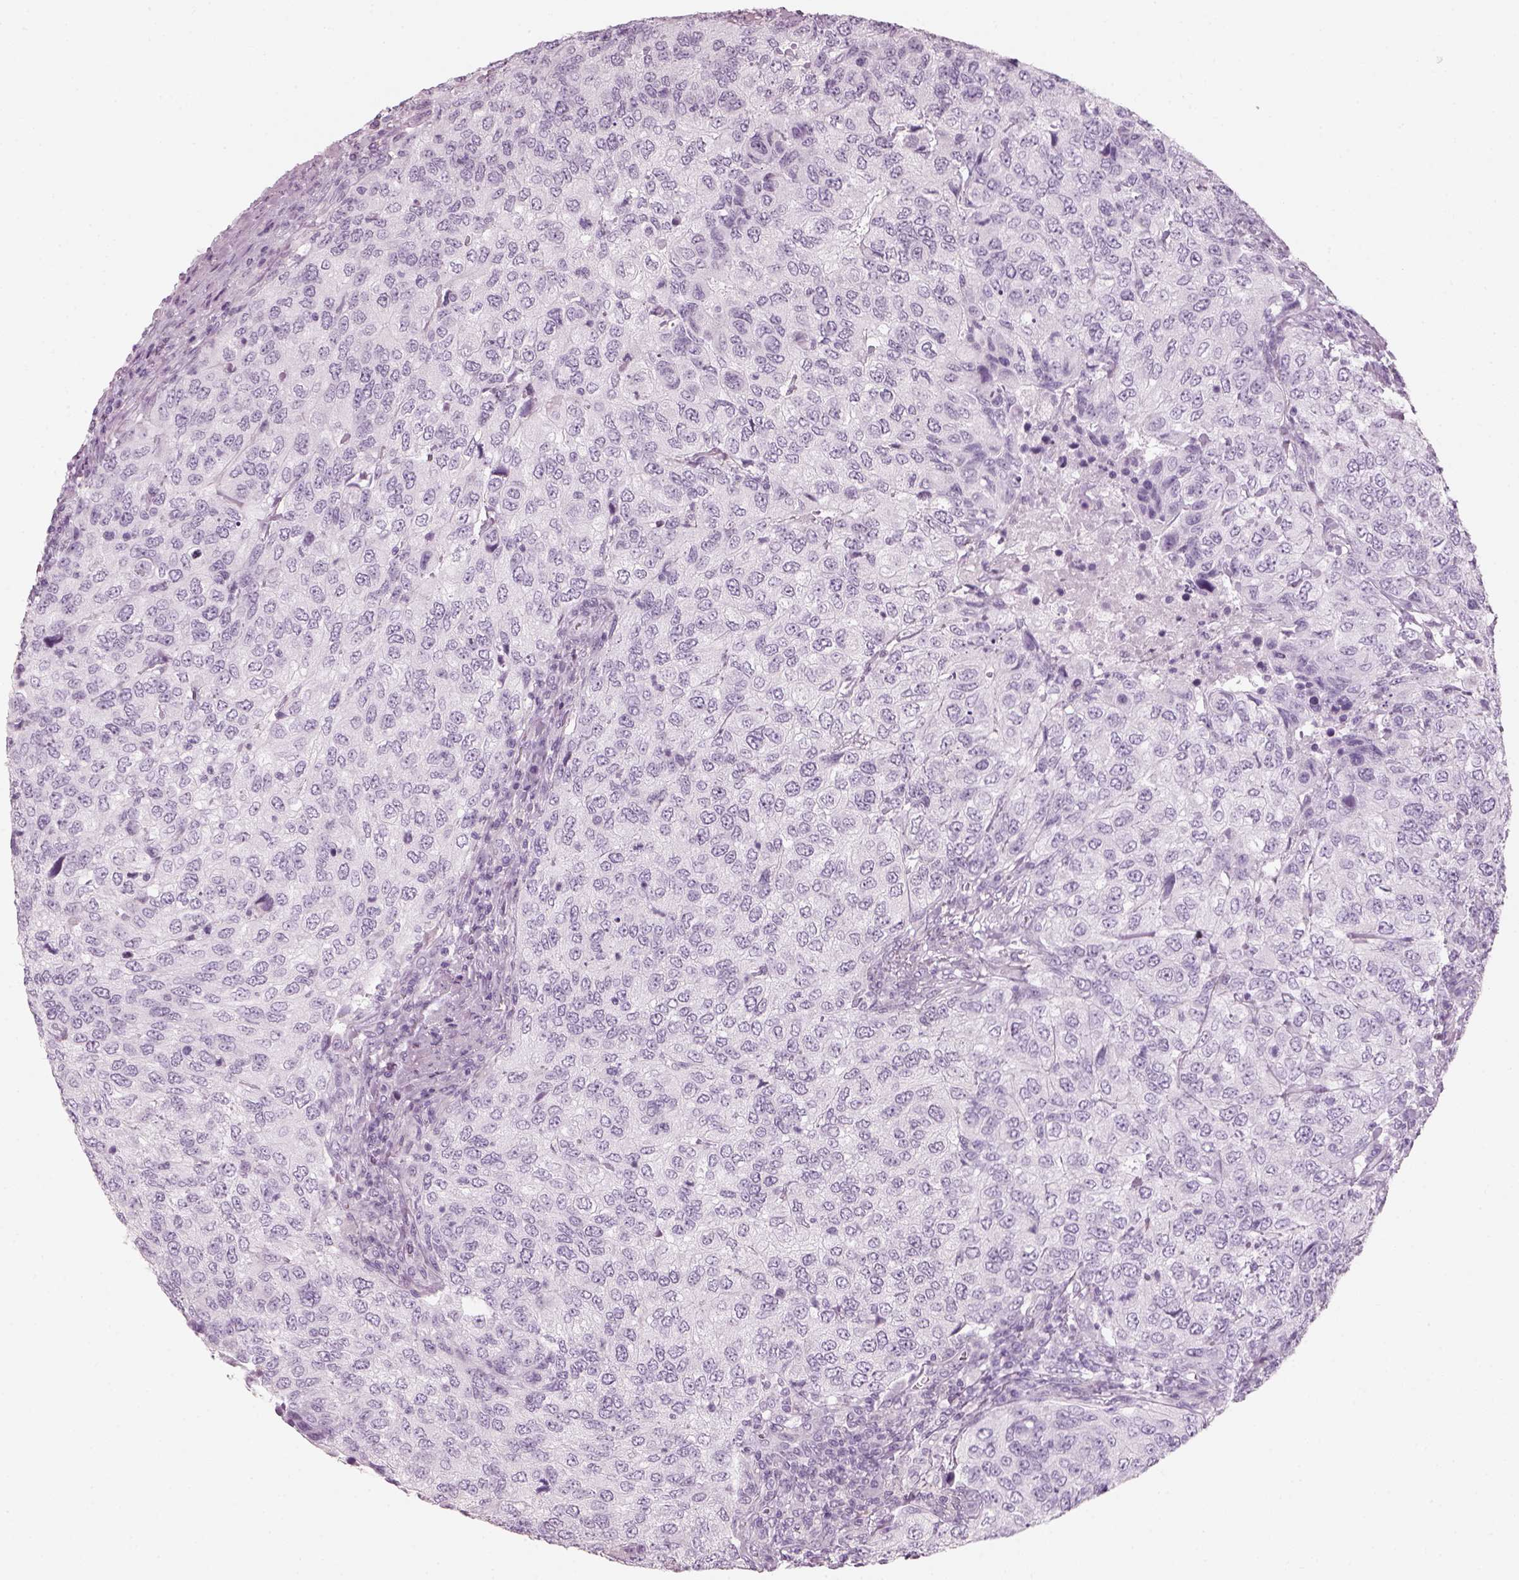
{"staining": {"intensity": "negative", "quantity": "none", "location": "none"}, "tissue": "urothelial cancer", "cell_type": "Tumor cells", "image_type": "cancer", "snomed": [{"axis": "morphology", "description": "Urothelial carcinoma, High grade"}, {"axis": "topography", "description": "Urinary bladder"}], "caption": "An image of human urothelial carcinoma (high-grade) is negative for staining in tumor cells.", "gene": "CRYAA", "patient": {"sex": "female", "age": 78}}